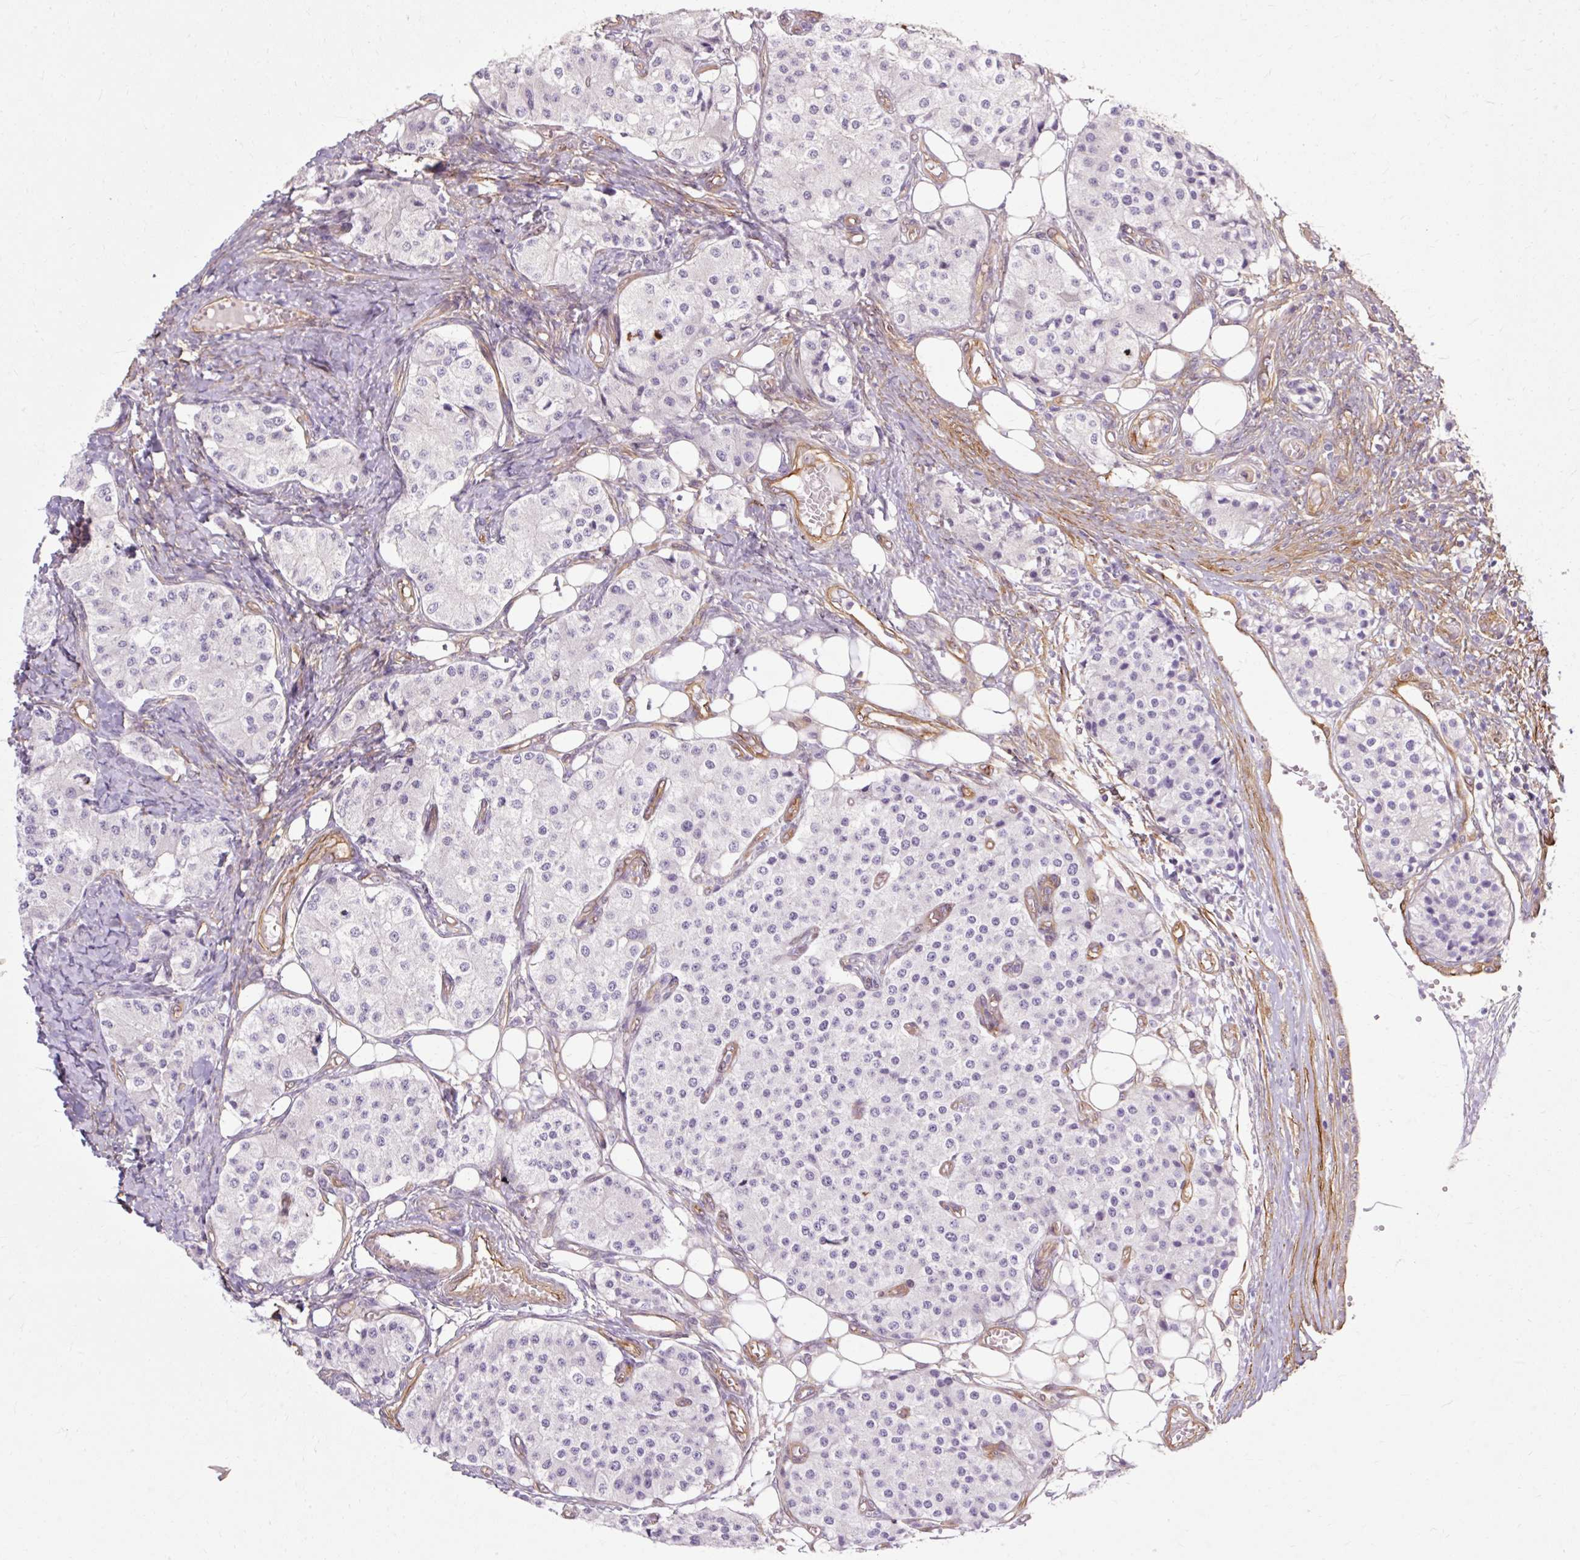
{"staining": {"intensity": "negative", "quantity": "none", "location": "none"}, "tissue": "carcinoid", "cell_type": "Tumor cells", "image_type": "cancer", "snomed": [{"axis": "morphology", "description": "Carcinoid, malignant, NOS"}, {"axis": "topography", "description": "Colon"}], "caption": "Tumor cells are negative for brown protein staining in malignant carcinoid. The staining was performed using DAB to visualize the protein expression in brown, while the nuclei were stained in blue with hematoxylin (Magnification: 20x).", "gene": "CNN3", "patient": {"sex": "female", "age": 52}}